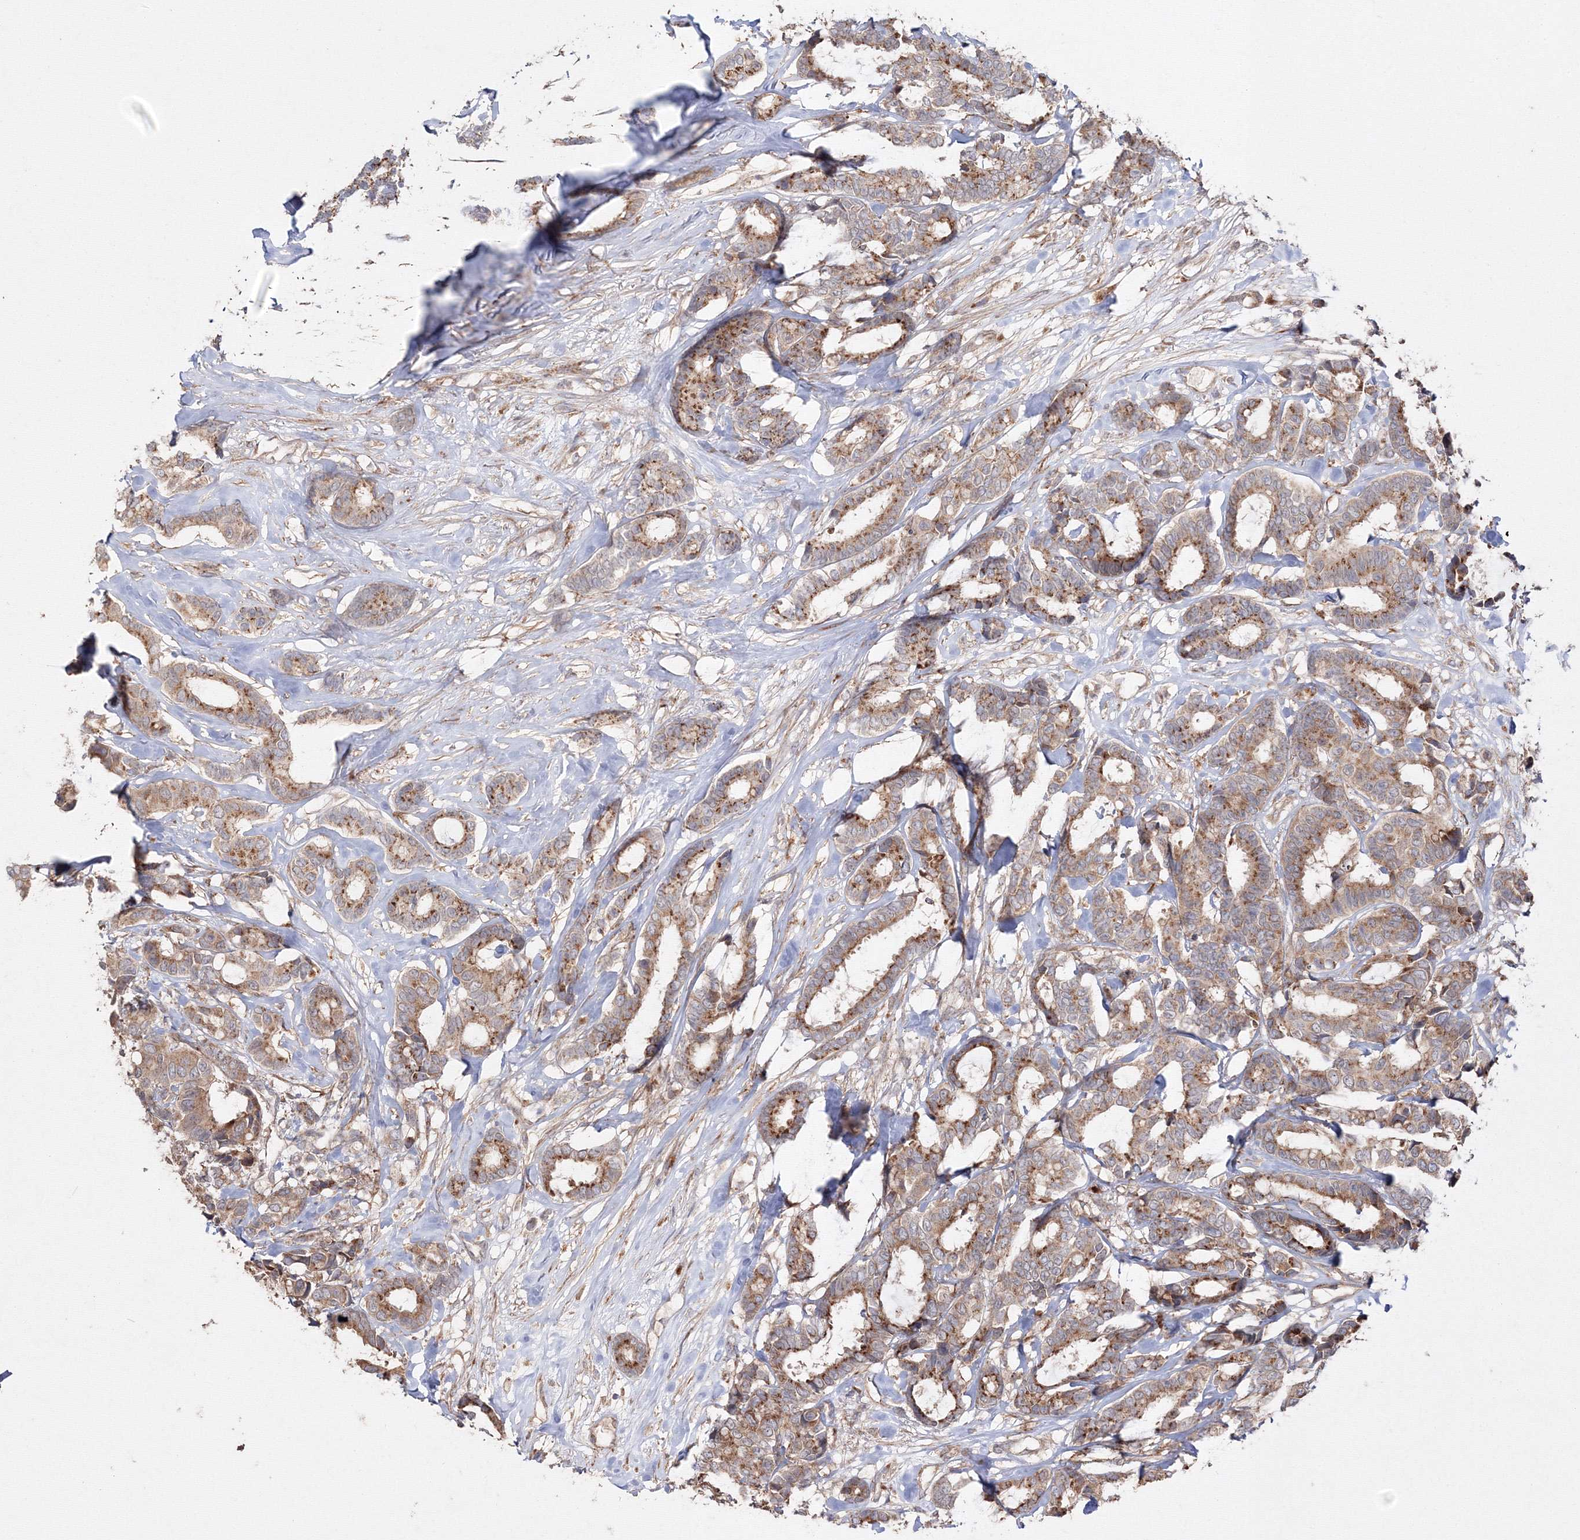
{"staining": {"intensity": "moderate", "quantity": ">75%", "location": "cytoplasmic/membranous"}, "tissue": "breast cancer", "cell_type": "Tumor cells", "image_type": "cancer", "snomed": [{"axis": "morphology", "description": "Duct carcinoma"}, {"axis": "topography", "description": "Breast"}], "caption": "High-magnification brightfield microscopy of breast cancer (intraductal carcinoma) stained with DAB (3,3'-diaminobenzidine) (brown) and counterstained with hematoxylin (blue). tumor cells exhibit moderate cytoplasmic/membranous expression is seen in about>75% of cells.", "gene": "DDO", "patient": {"sex": "female", "age": 87}}